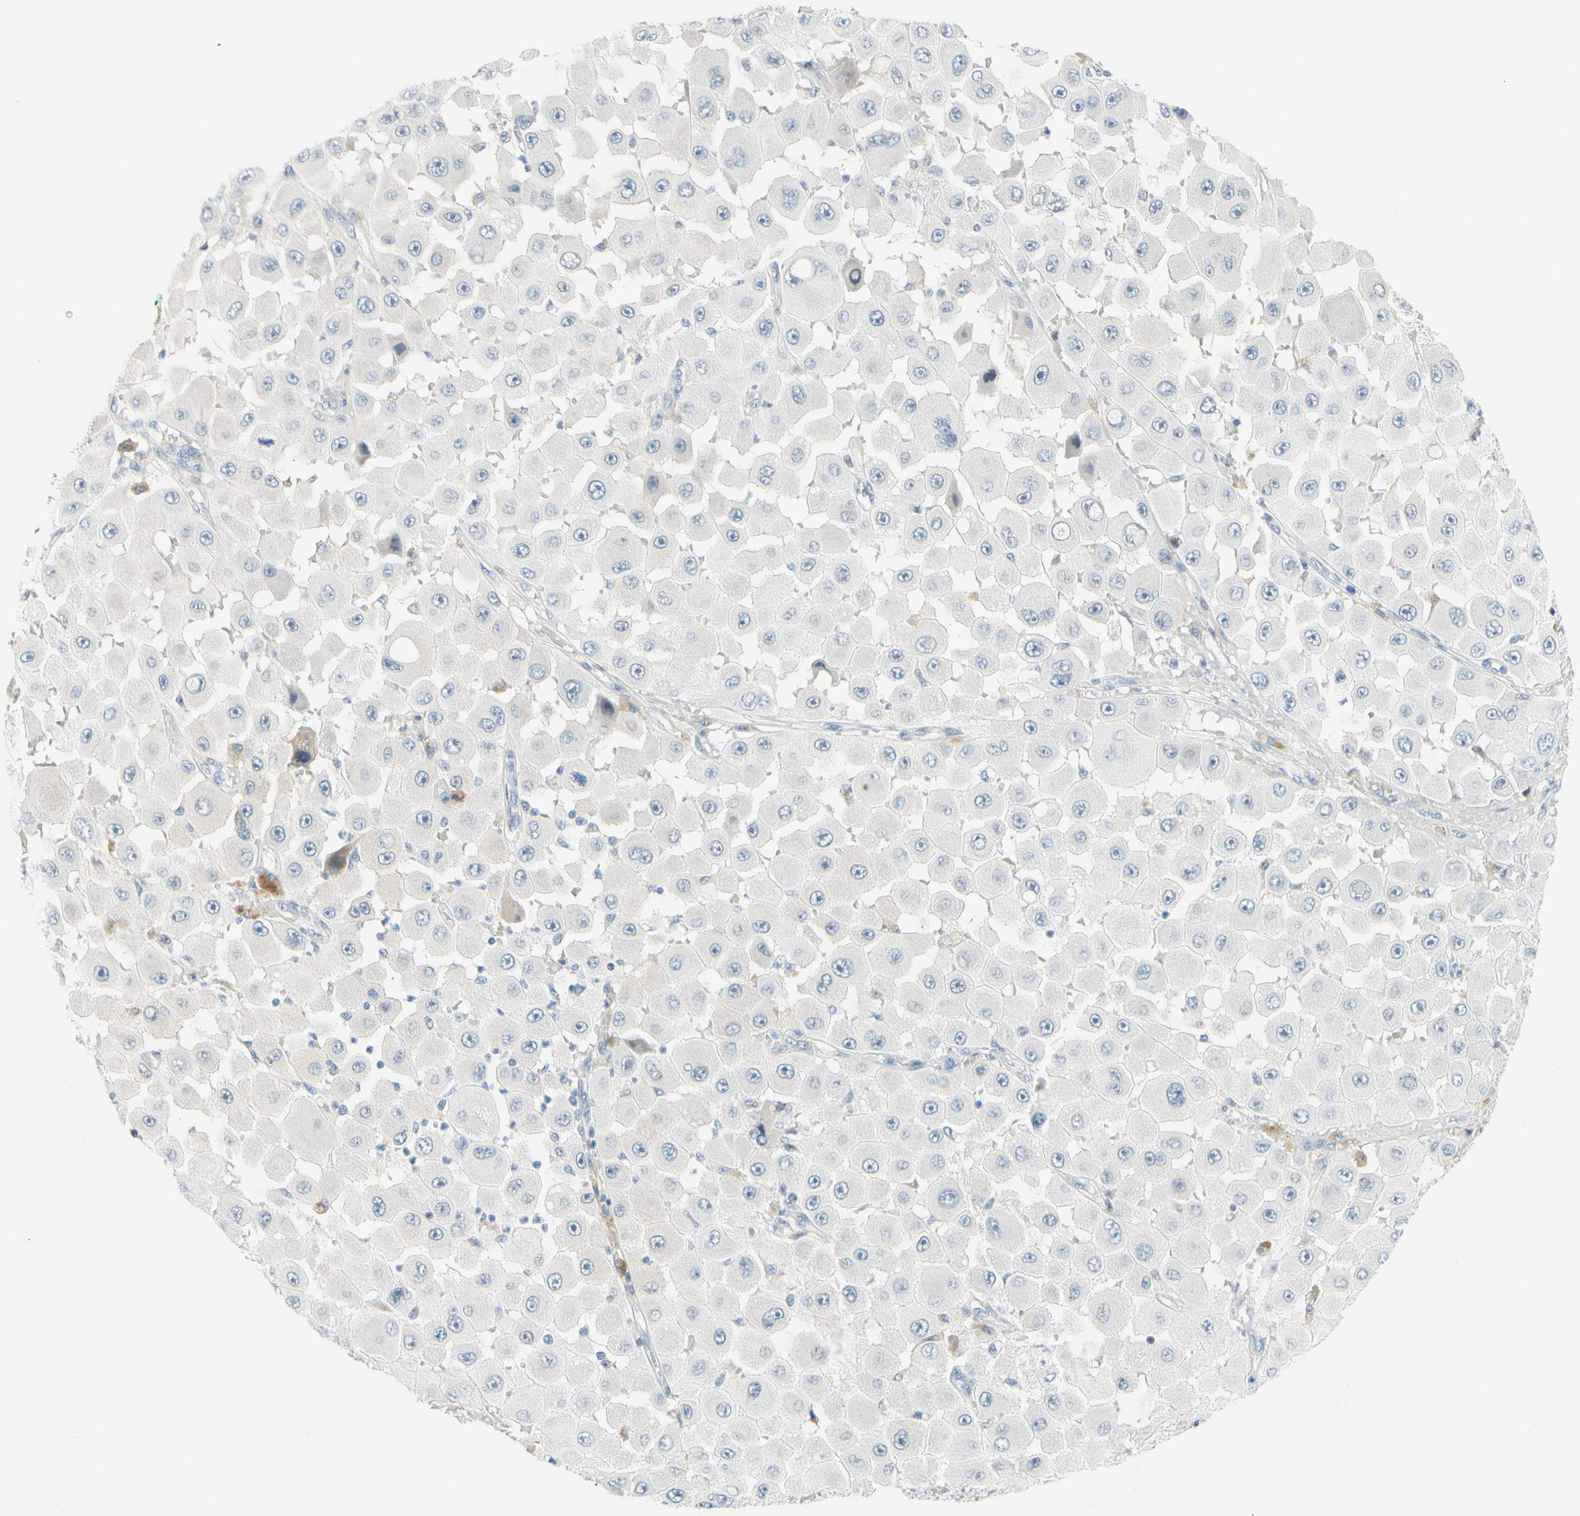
{"staining": {"intensity": "negative", "quantity": "none", "location": "none"}, "tissue": "melanoma", "cell_type": "Tumor cells", "image_type": "cancer", "snomed": [{"axis": "morphology", "description": "Malignant melanoma, NOS"}, {"axis": "topography", "description": "Skin"}], "caption": "Micrograph shows no significant protein positivity in tumor cells of melanoma.", "gene": "ZNF132", "patient": {"sex": "female", "age": 81}}